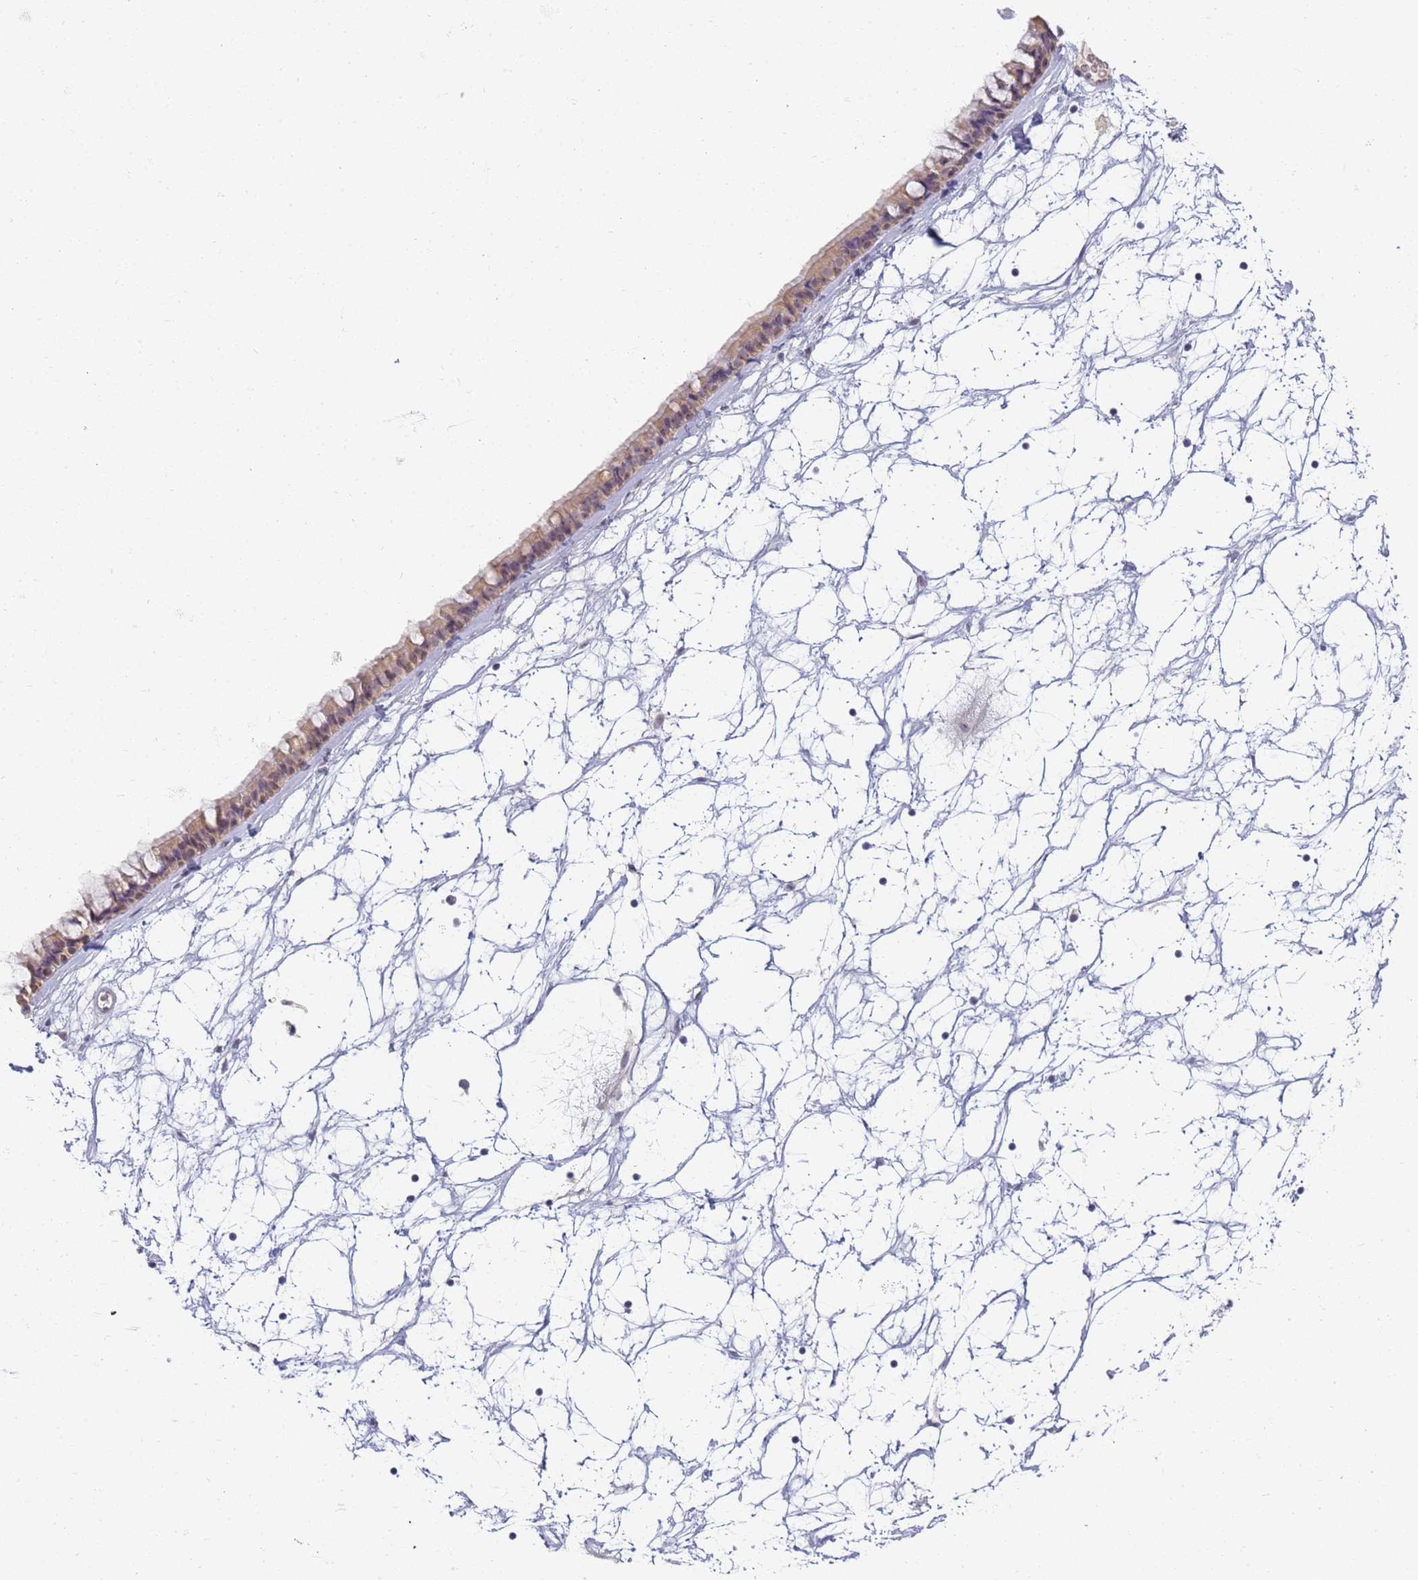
{"staining": {"intensity": "moderate", "quantity": ">75%", "location": "cytoplasmic/membranous,nuclear"}, "tissue": "nasopharynx", "cell_type": "Respiratory epithelial cells", "image_type": "normal", "snomed": [{"axis": "morphology", "description": "Normal tissue, NOS"}, {"axis": "topography", "description": "Nasopharynx"}], "caption": "Immunohistochemical staining of unremarkable nasopharynx exhibits moderate cytoplasmic/membranous,nuclear protein staining in approximately >75% of respiratory epithelial cells.", "gene": "SLC38A9", "patient": {"sex": "male", "age": 64}}